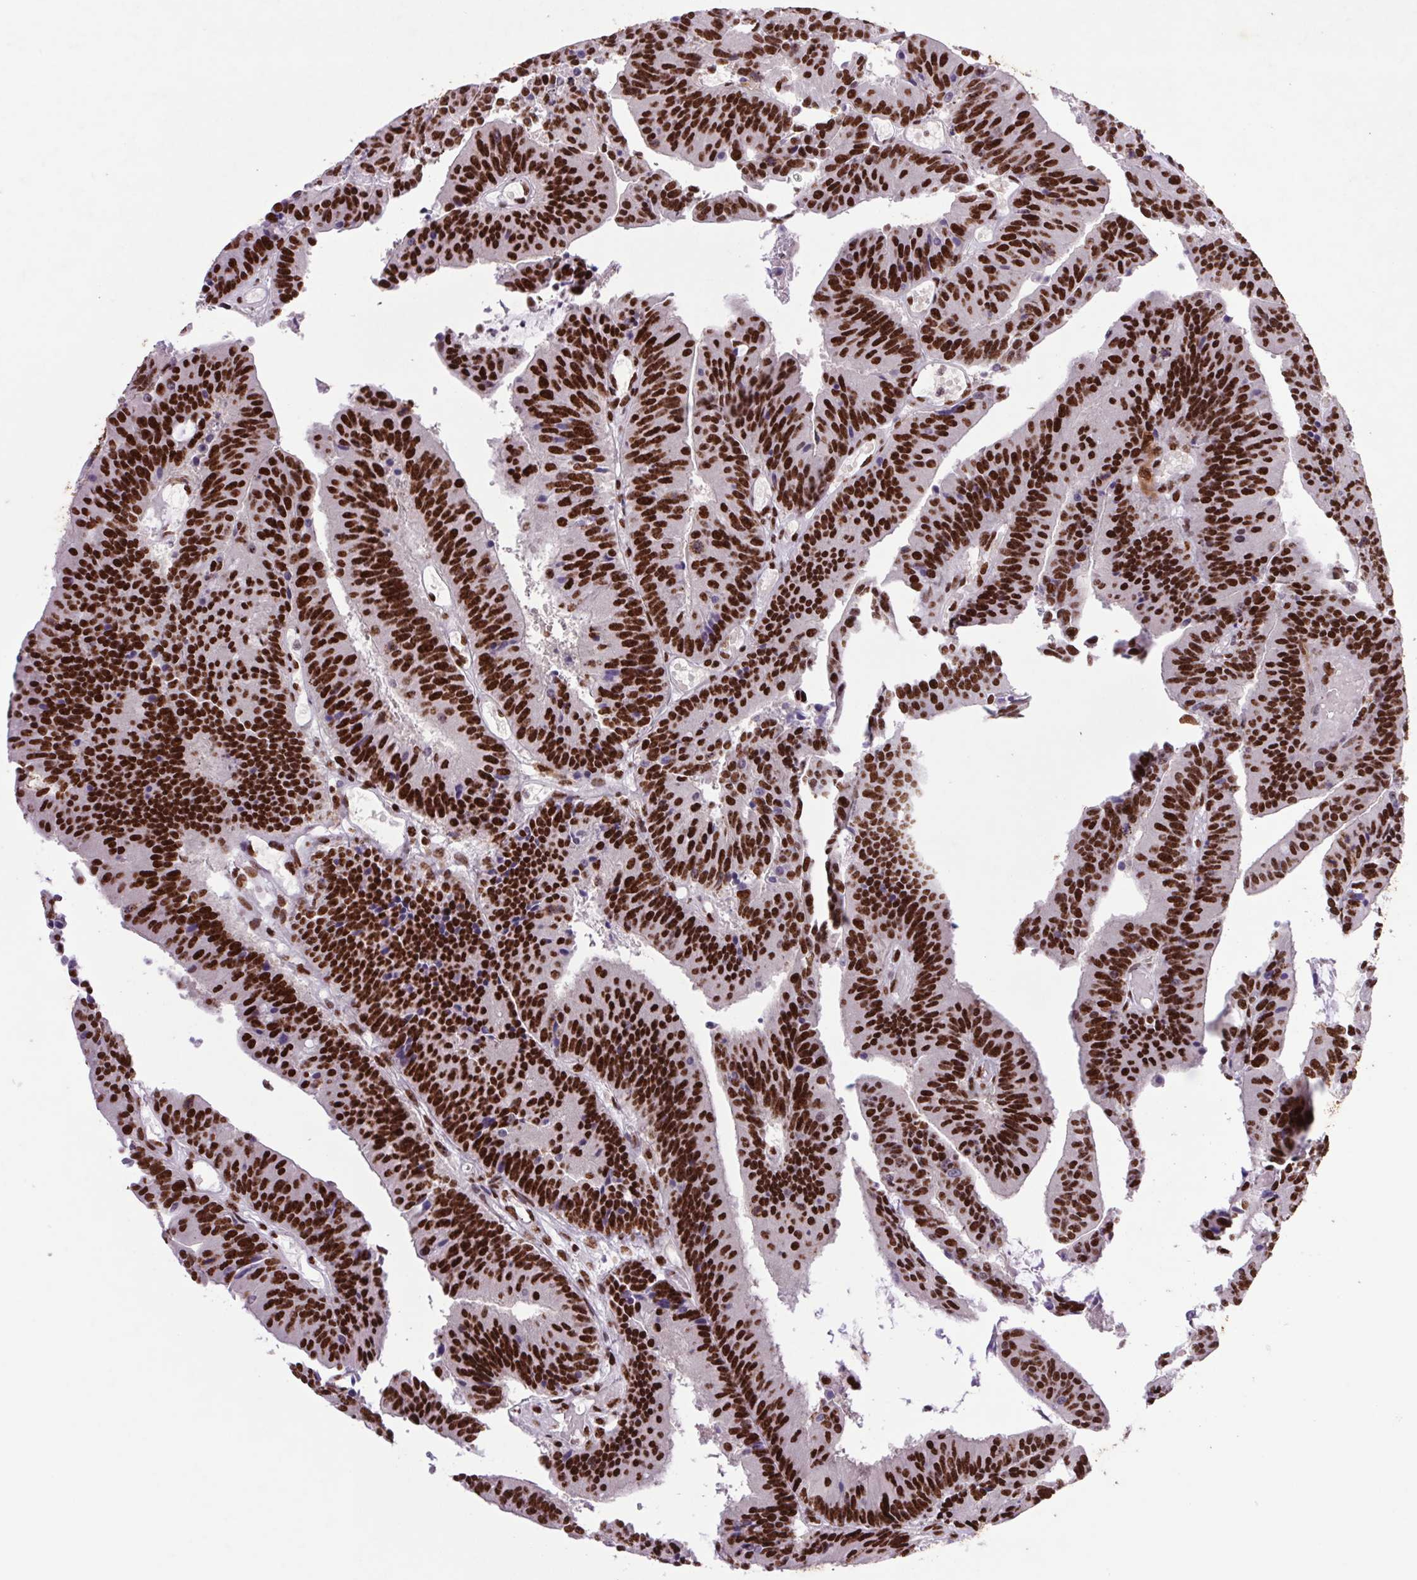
{"staining": {"intensity": "strong", "quantity": ">75%", "location": "nuclear"}, "tissue": "colorectal cancer", "cell_type": "Tumor cells", "image_type": "cancer", "snomed": [{"axis": "morphology", "description": "Adenocarcinoma, NOS"}, {"axis": "topography", "description": "Colon"}], "caption": "Immunohistochemical staining of colorectal adenocarcinoma demonstrates high levels of strong nuclear protein staining in about >75% of tumor cells.", "gene": "LDLRAD4", "patient": {"sex": "female", "age": 78}}